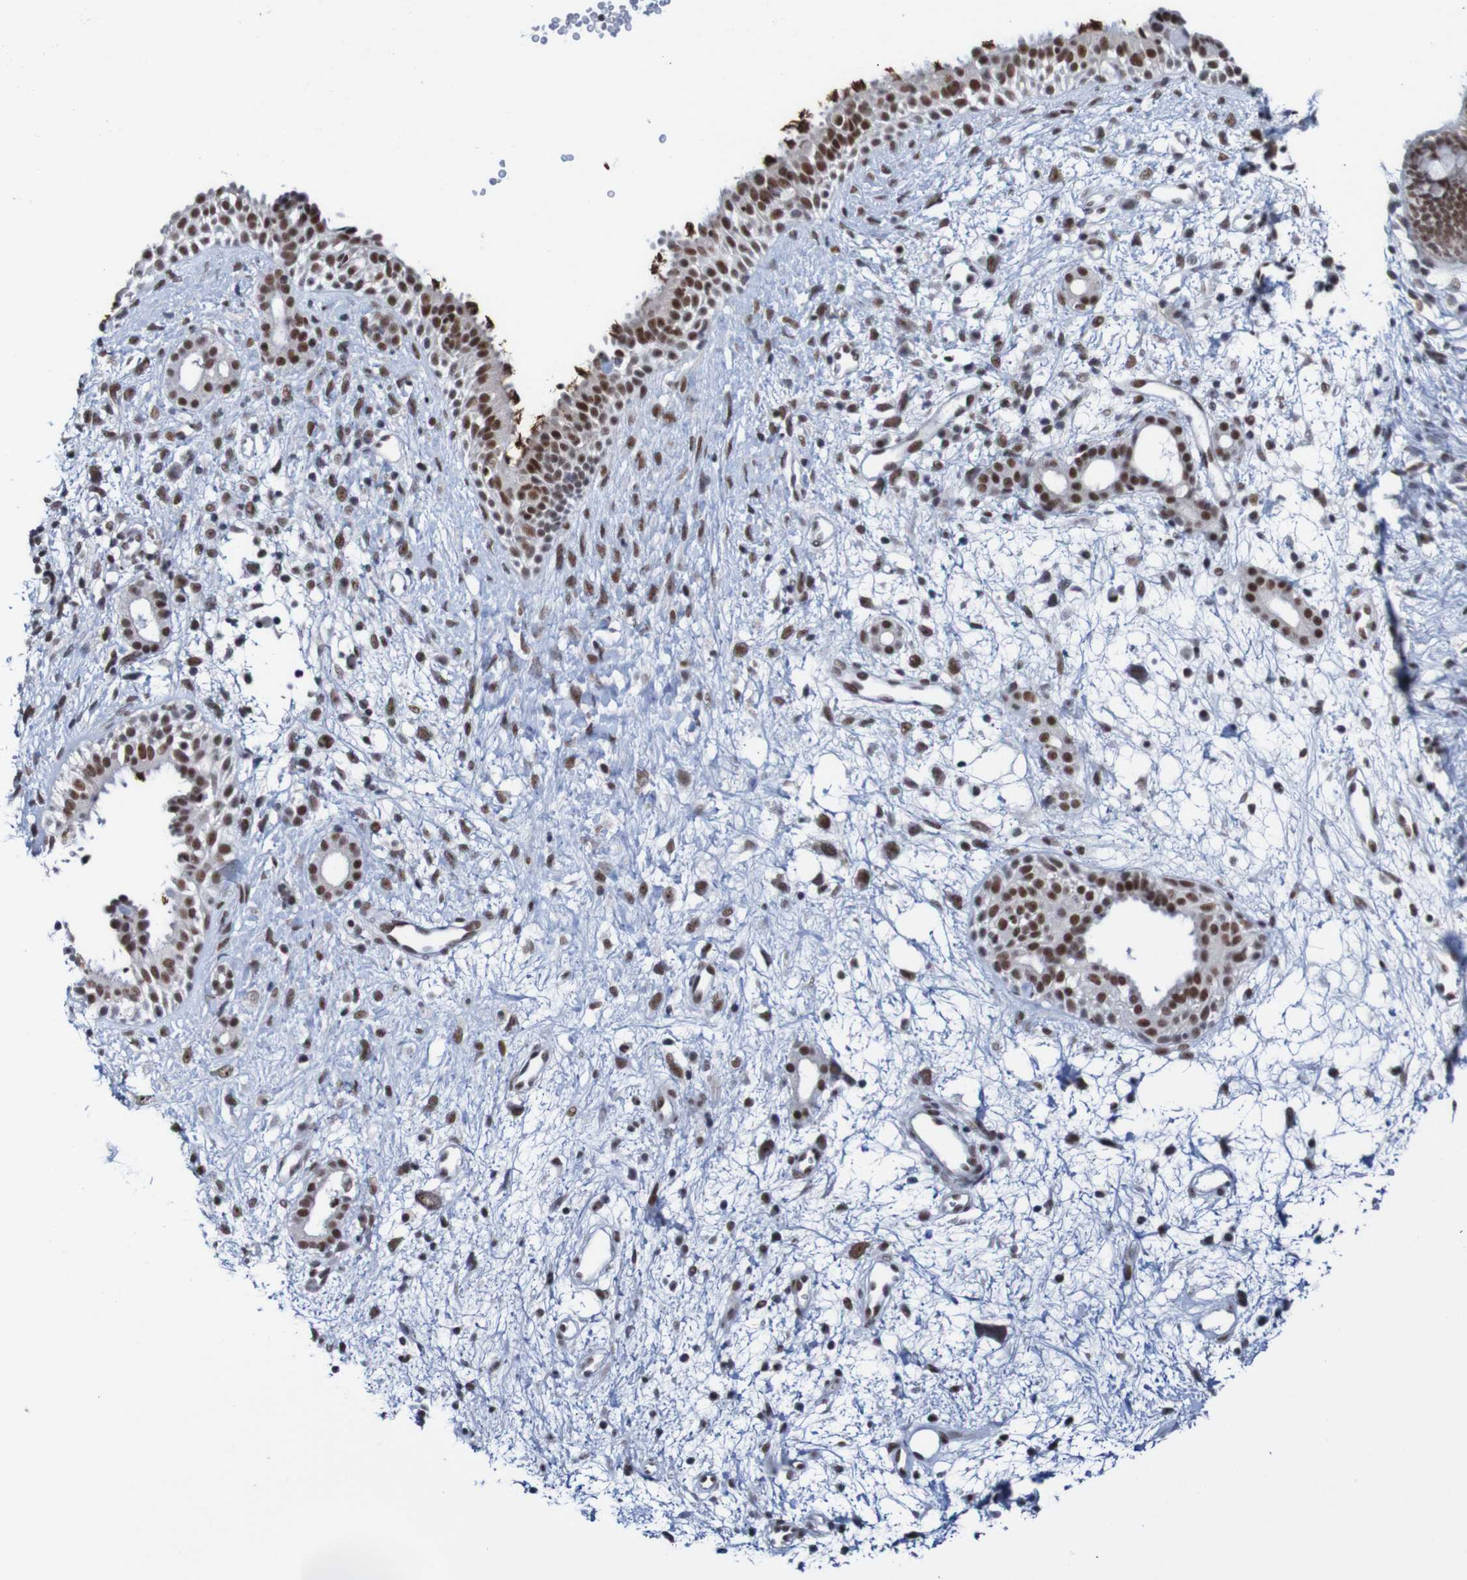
{"staining": {"intensity": "strong", "quantity": ">75%", "location": "cytoplasmic/membranous,nuclear"}, "tissue": "nasopharynx", "cell_type": "Respiratory epithelial cells", "image_type": "normal", "snomed": [{"axis": "morphology", "description": "Normal tissue, NOS"}, {"axis": "topography", "description": "Nasopharynx"}], "caption": "High-power microscopy captured an immunohistochemistry (IHC) micrograph of unremarkable nasopharynx, revealing strong cytoplasmic/membranous,nuclear expression in about >75% of respiratory epithelial cells.", "gene": "CDC5L", "patient": {"sex": "male", "age": 22}}